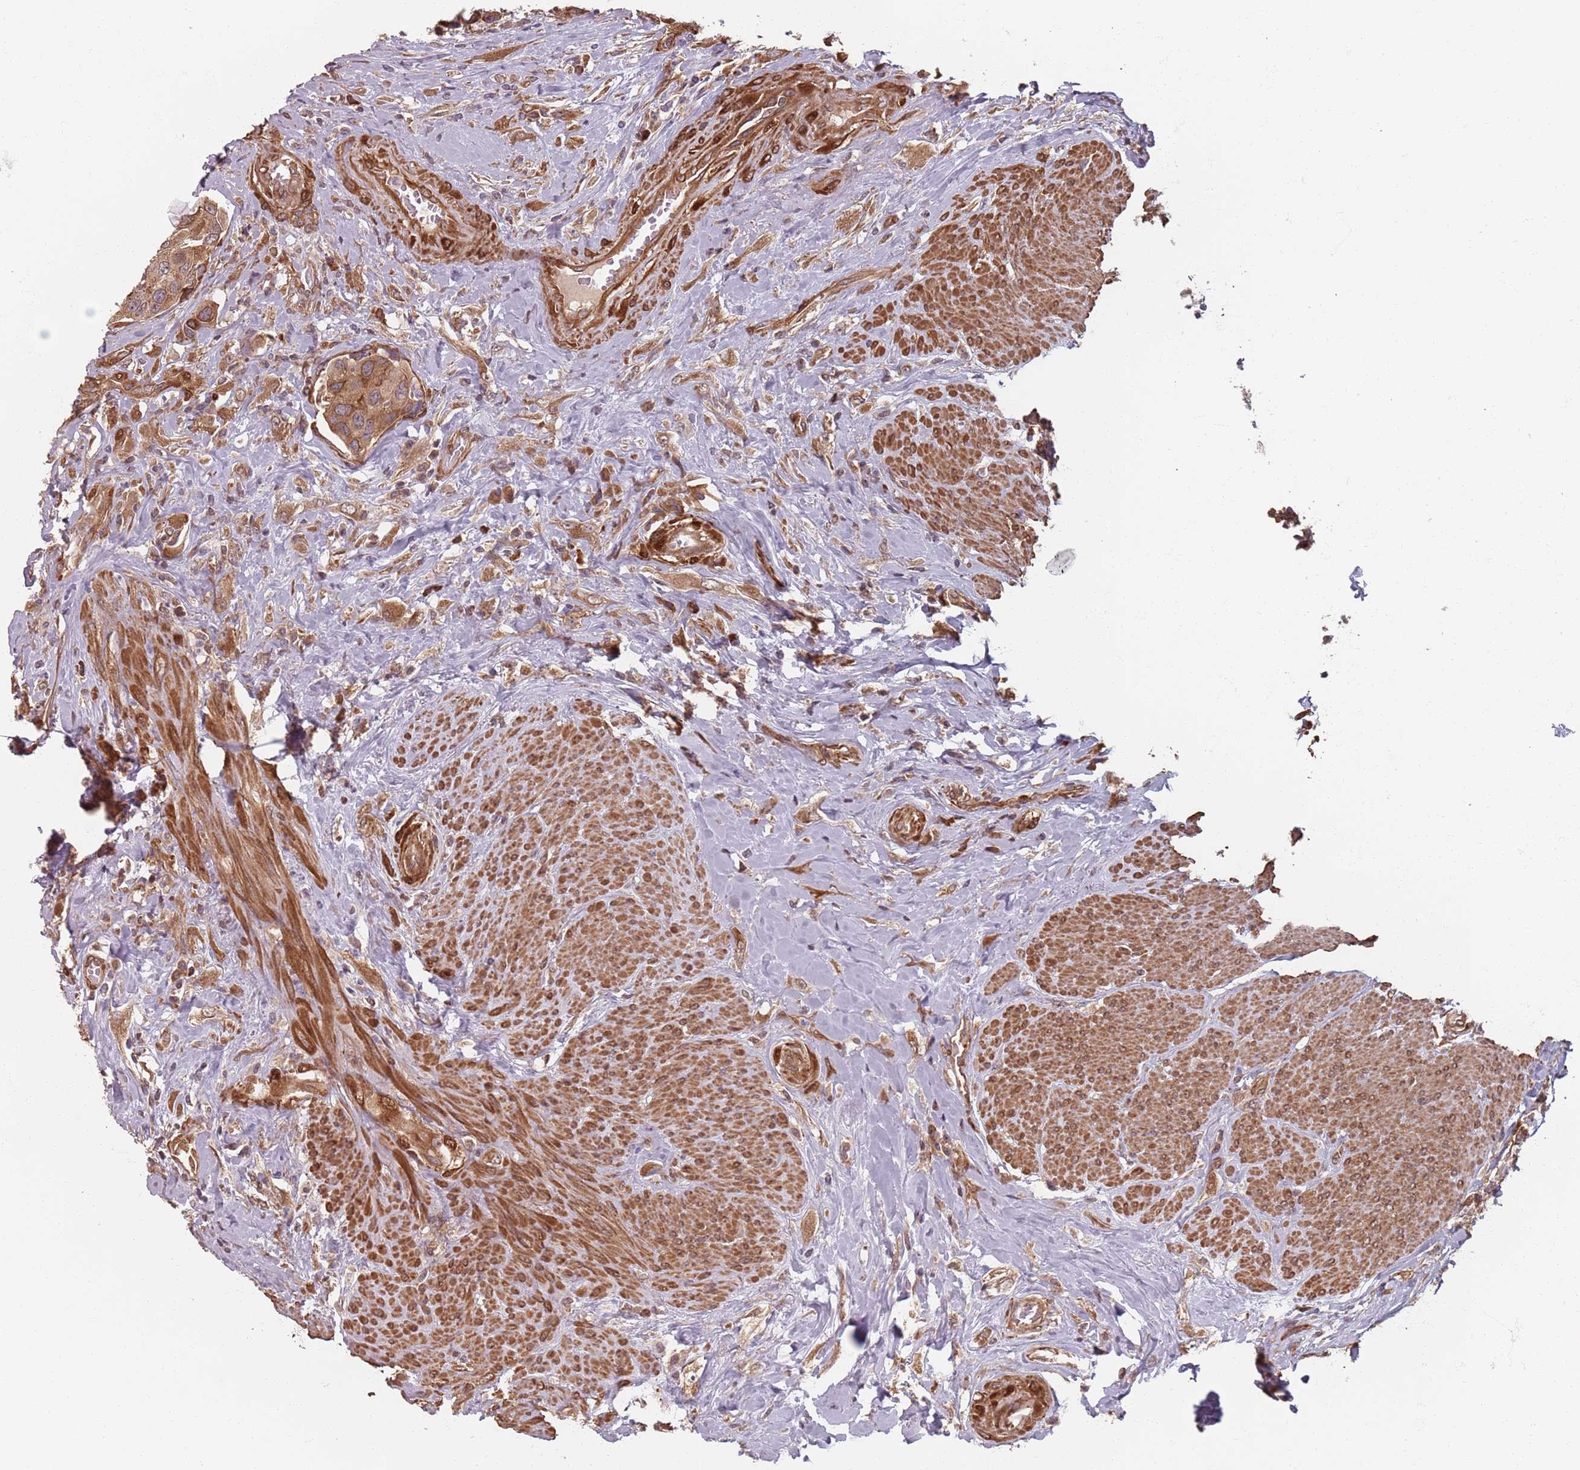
{"staining": {"intensity": "moderate", "quantity": ">75%", "location": "cytoplasmic/membranous"}, "tissue": "urothelial cancer", "cell_type": "Tumor cells", "image_type": "cancer", "snomed": [{"axis": "morphology", "description": "Urothelial carcinoma, High grade"}, {"axis": "topography", "description": "Urinary bladder"}], "caption": "IHC micrograph of human urothelial cancer stained for a protein (brown), which displays medium levels of moderate cytoplasmic/membranous expression in approximately >75% of tumor cells.", "gene": "NOTCH3", "patient": {"sex": "male", "age": 74}}